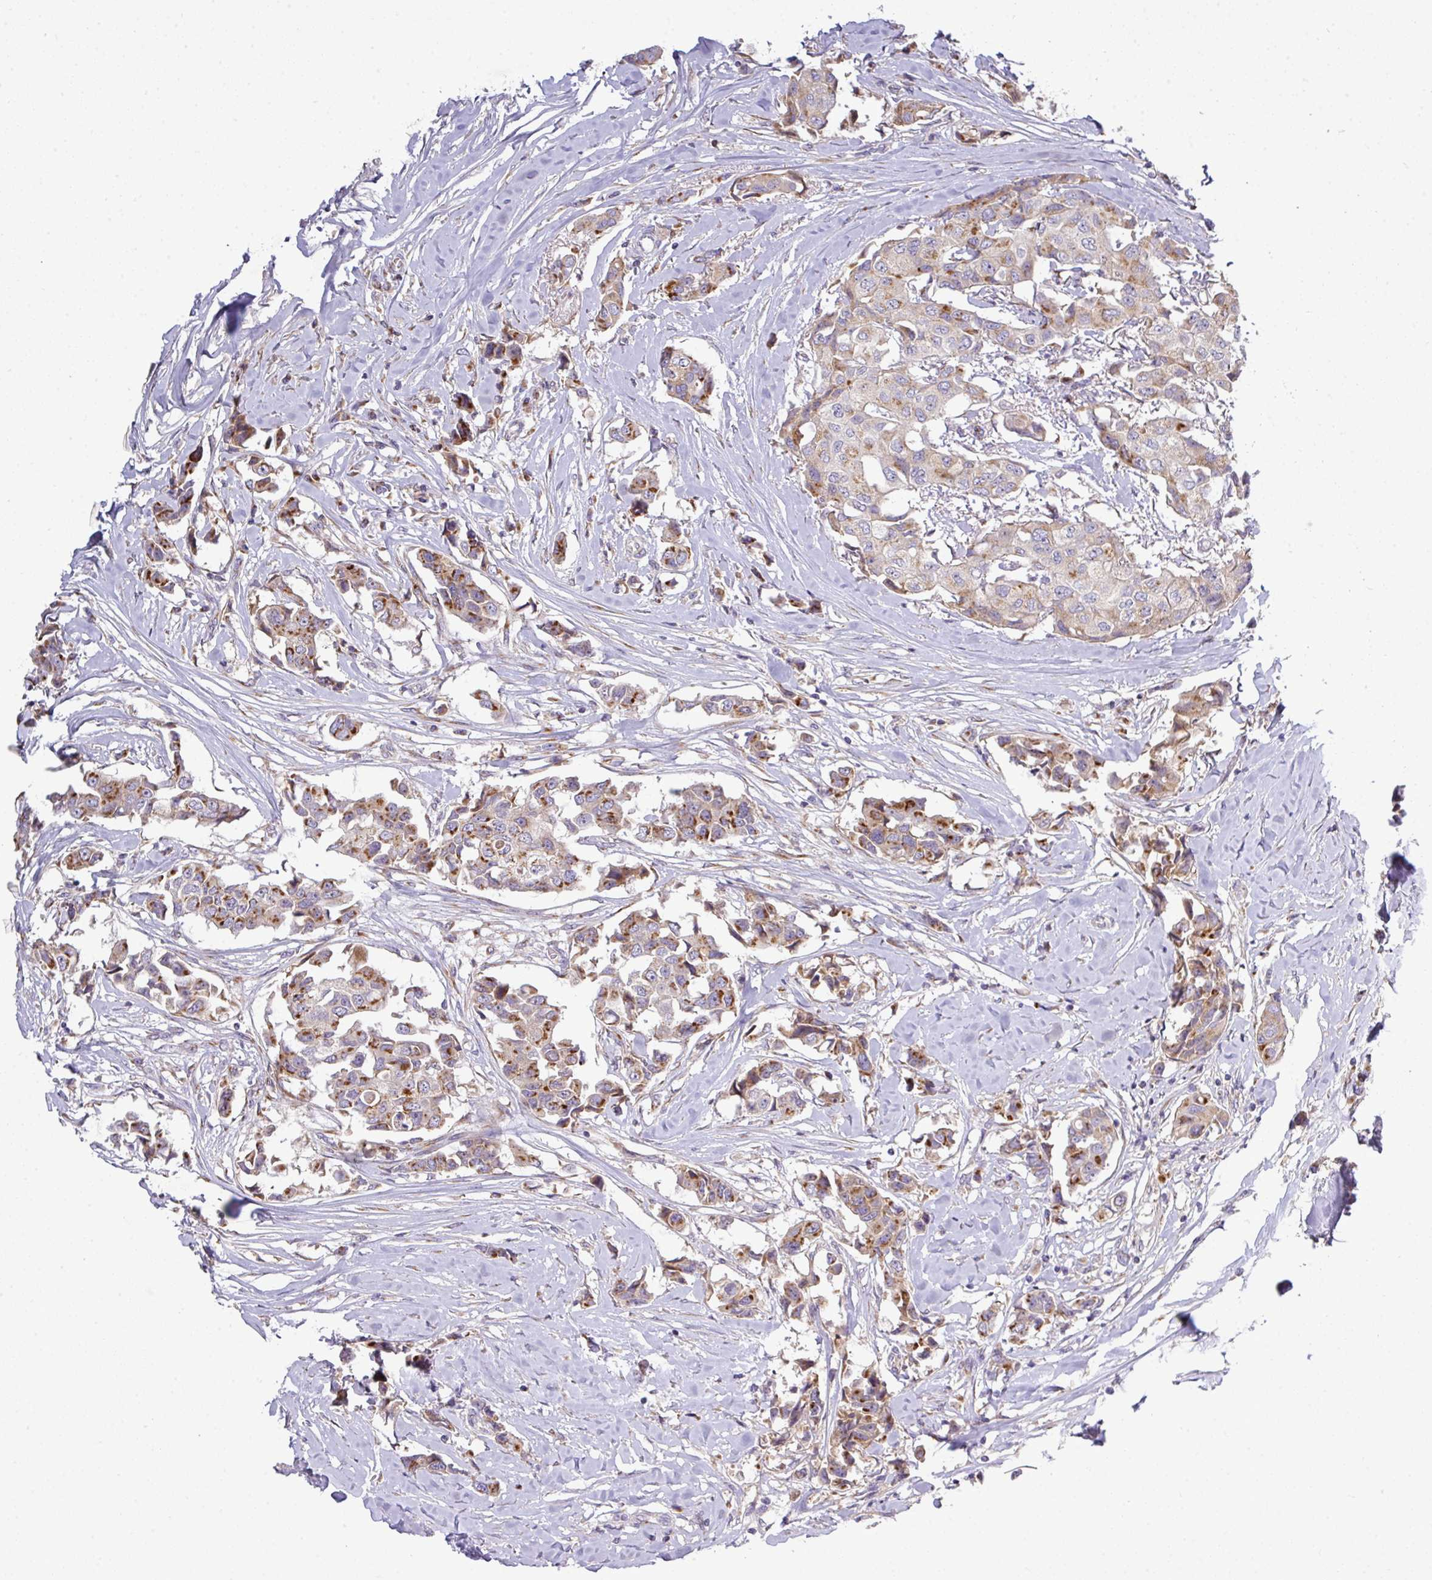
{"staining": {"intensity": "moderate", "quantity": ">75%", "location": "cytoplasmic/membranous"}, "tissue": "breast cancer", "cell_type": "Tumor cells", "image_type": "cancer", "snomed": [{"axis": "morphology", "description": "Duct carcinoma"}, {"axis": "topography", "description": "Breast"}], "caption": "Immunohistochemical staining of breast cancer displays medium levels of moderate cytoplasmic/membranous protein positivity in approximately >75% of tumor cells. The protein is stained brown, and the nuclei are stained in blue (DAB IHC with brightfield microscopy, high magnification).", "gene": "VTI1A", "patient": {"sex": "female", "age": 80}}